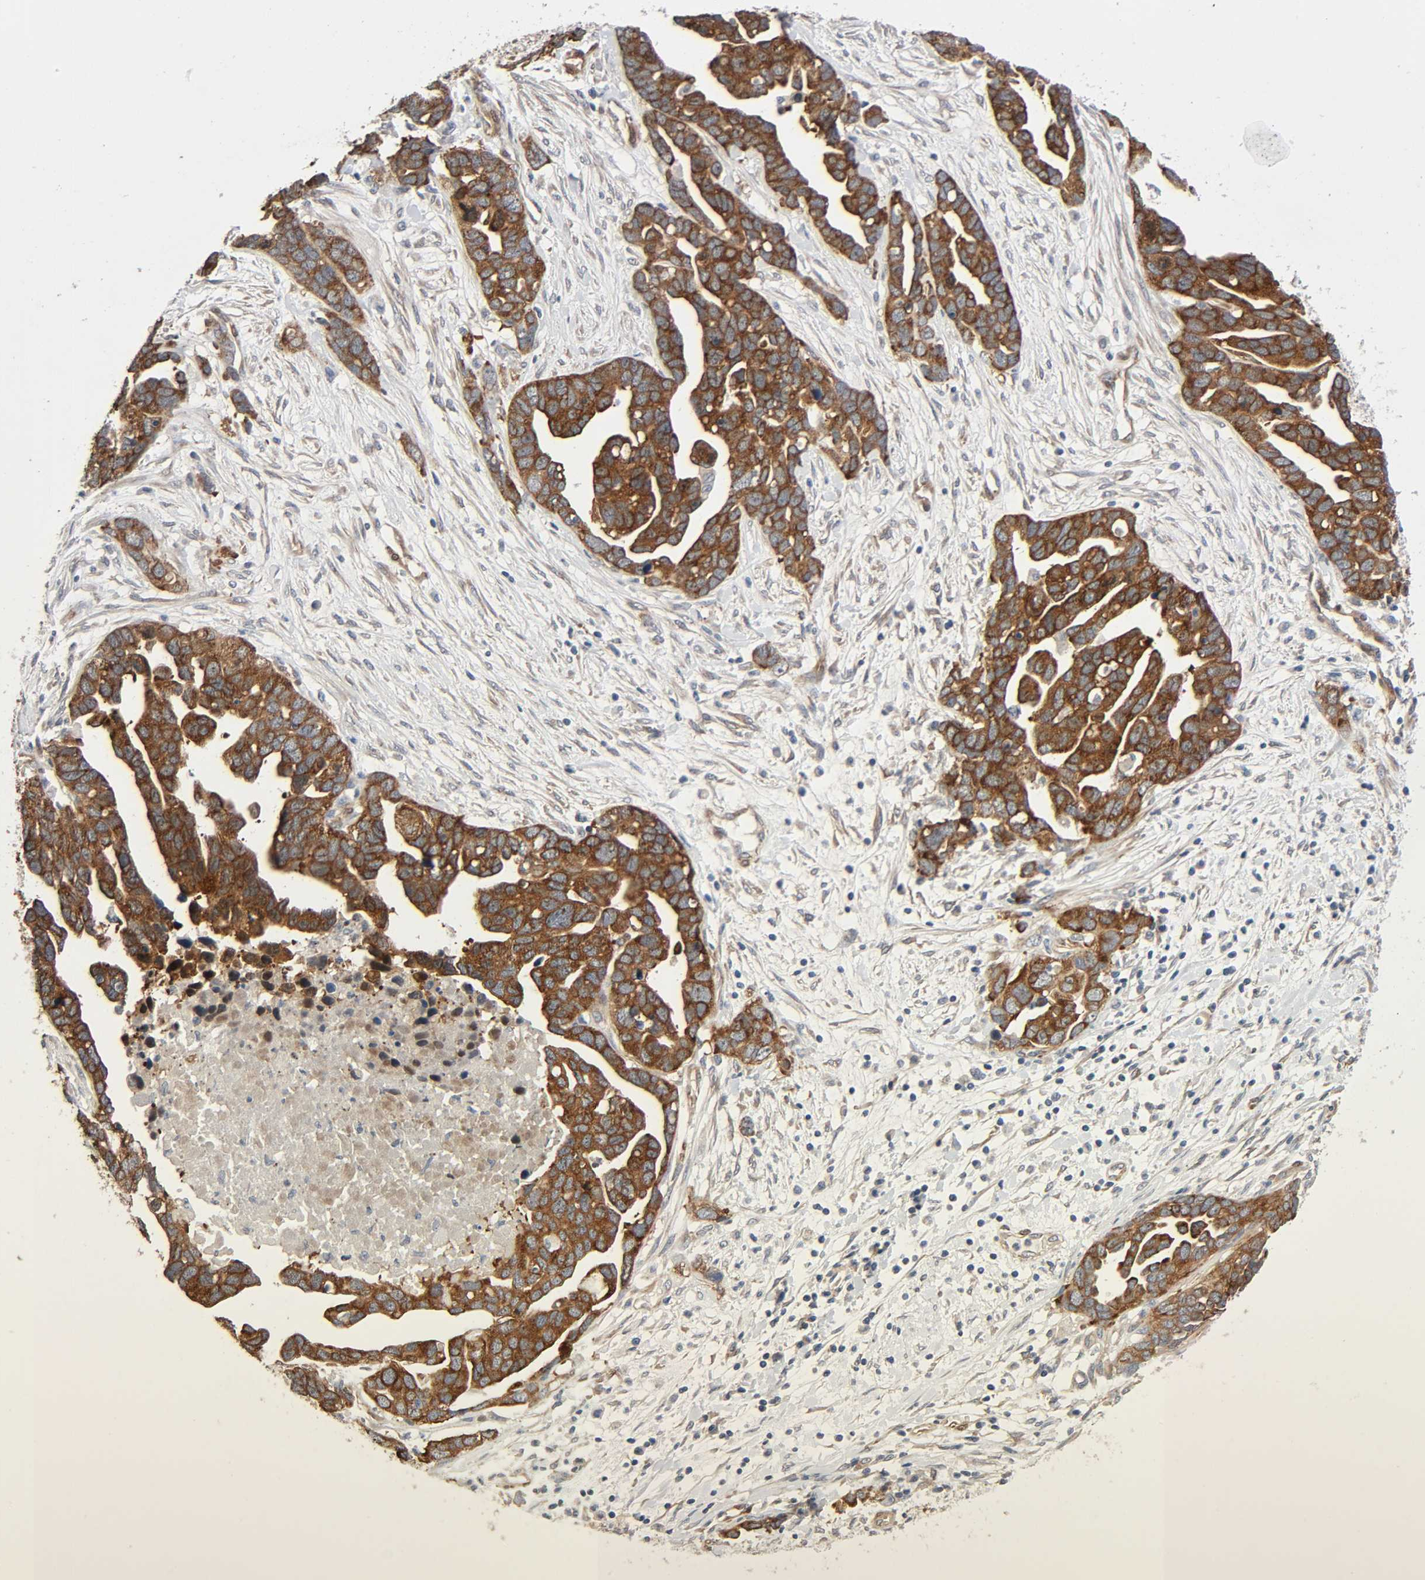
{"staining": {"intensity": "strong", "quantity": ">75%", "location": "cytoplasmic/membranous"}, "tissue": "ovarian cancer", "cell_type": "Tumor cells", "image_type": "cancer", "snomed": [{"axis": "morphology", "description": "Cystadenocarcinoma, serous, NOS"}, {"axis": "topography", "description": "Ovary"}], "caption": "Immunohistochemistry photomicrograph of neoplastic tissue: ovarian cancer (serous cystadenocarcinoma) stained using immunohistochemistry demonstrates high levels of strong protein expression localized specifically in the cytoplasmic/membranous of tumor cells, appearing as a cytoplasmic/membranous brown color.", "gene": "PTK2", "patient": {"sex": "female", "age": 54}}